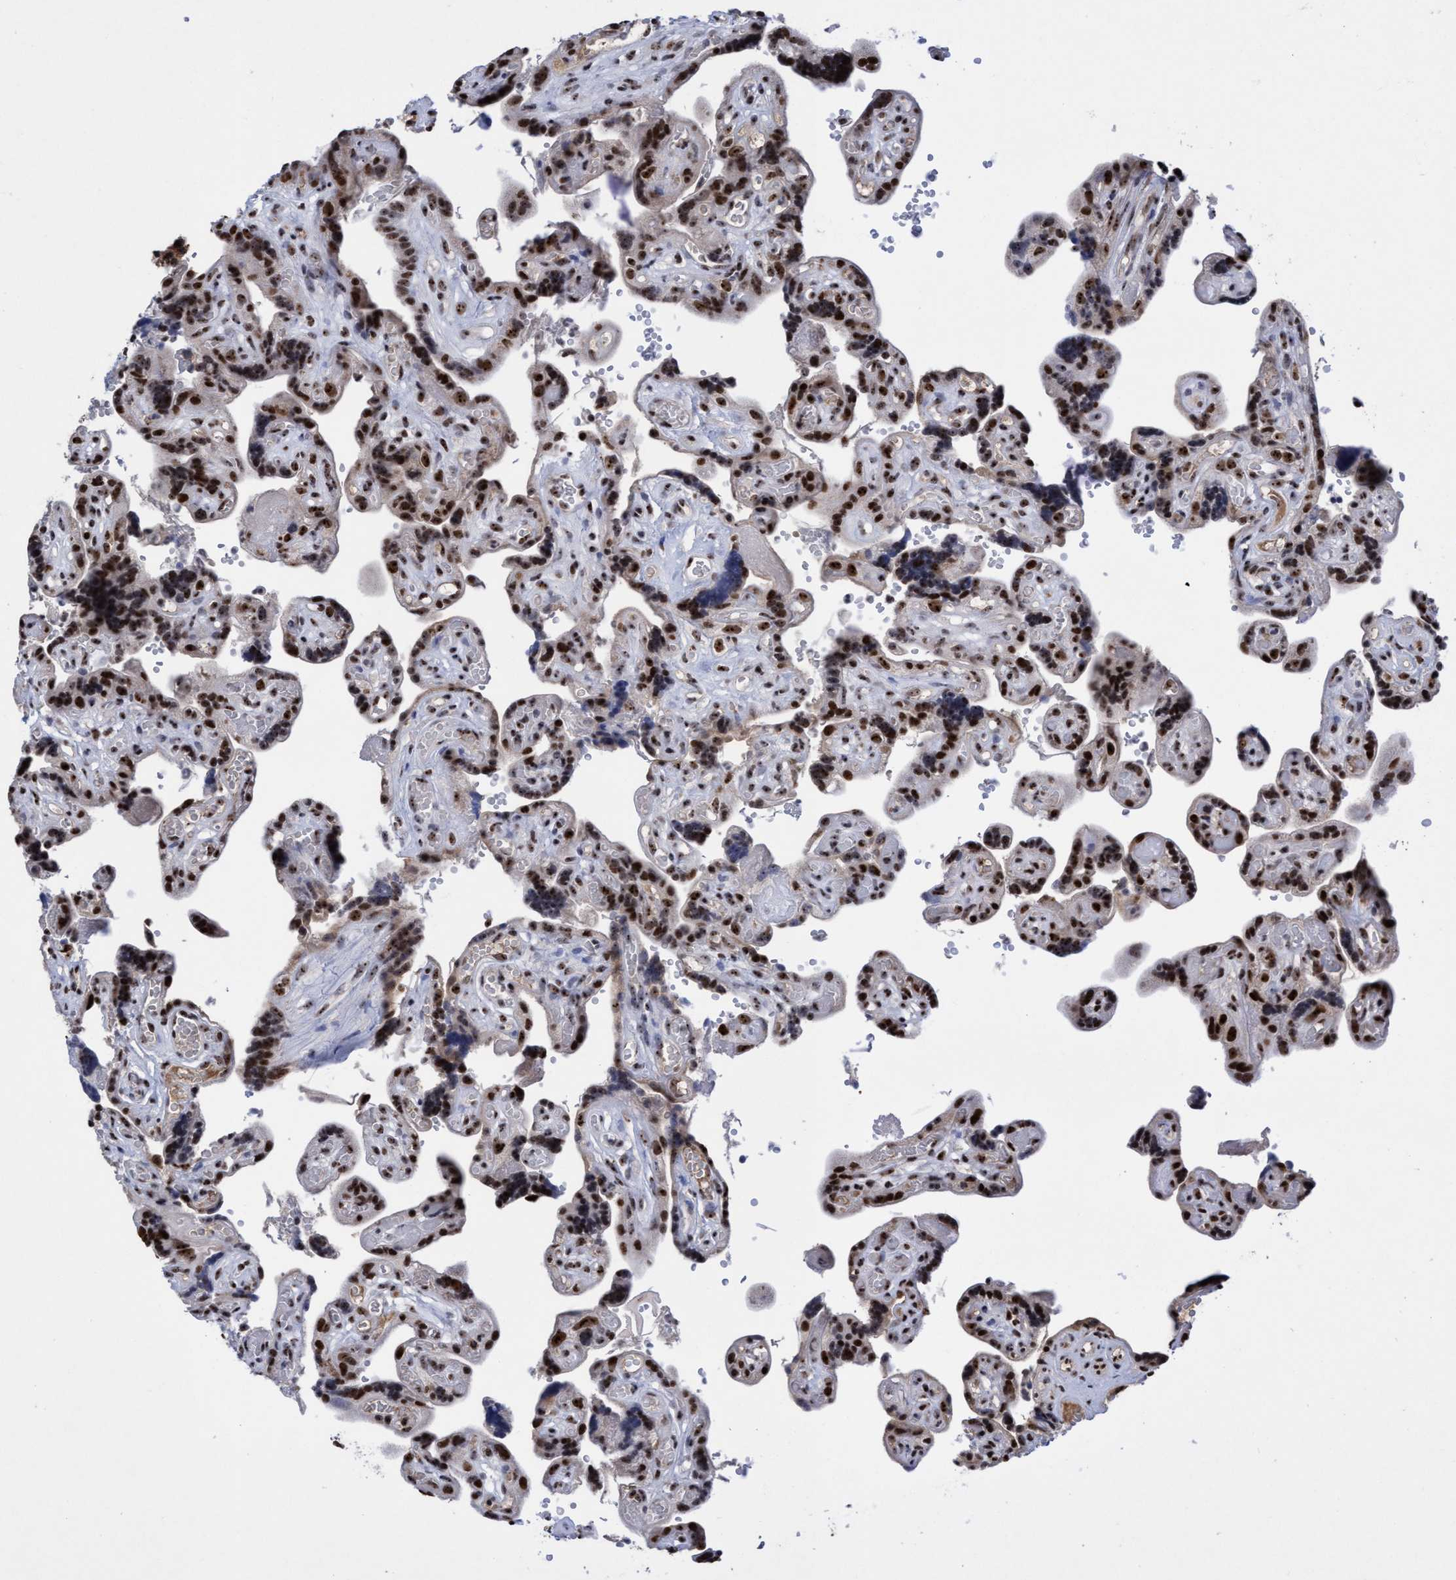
{"staining": {"intensity": "strong", "quantity": ">75%", "location": "nuclear"}, "tissue": "placenta", "cell_type": "Decidual cells", "image_type": "normal", "snomed": [{"axis": "morphology", "description": "Normal tissue, NOS"}, {"axis": "topography", "description": "Placenta"}], "caption": "This is an image of immunohistochemistry staining of unremarkable placenta, which shows strong positivity in the nuclear of decidual cells.", "gene": "EFCAB10", "patient": {"sex": "female", "age": 30}}